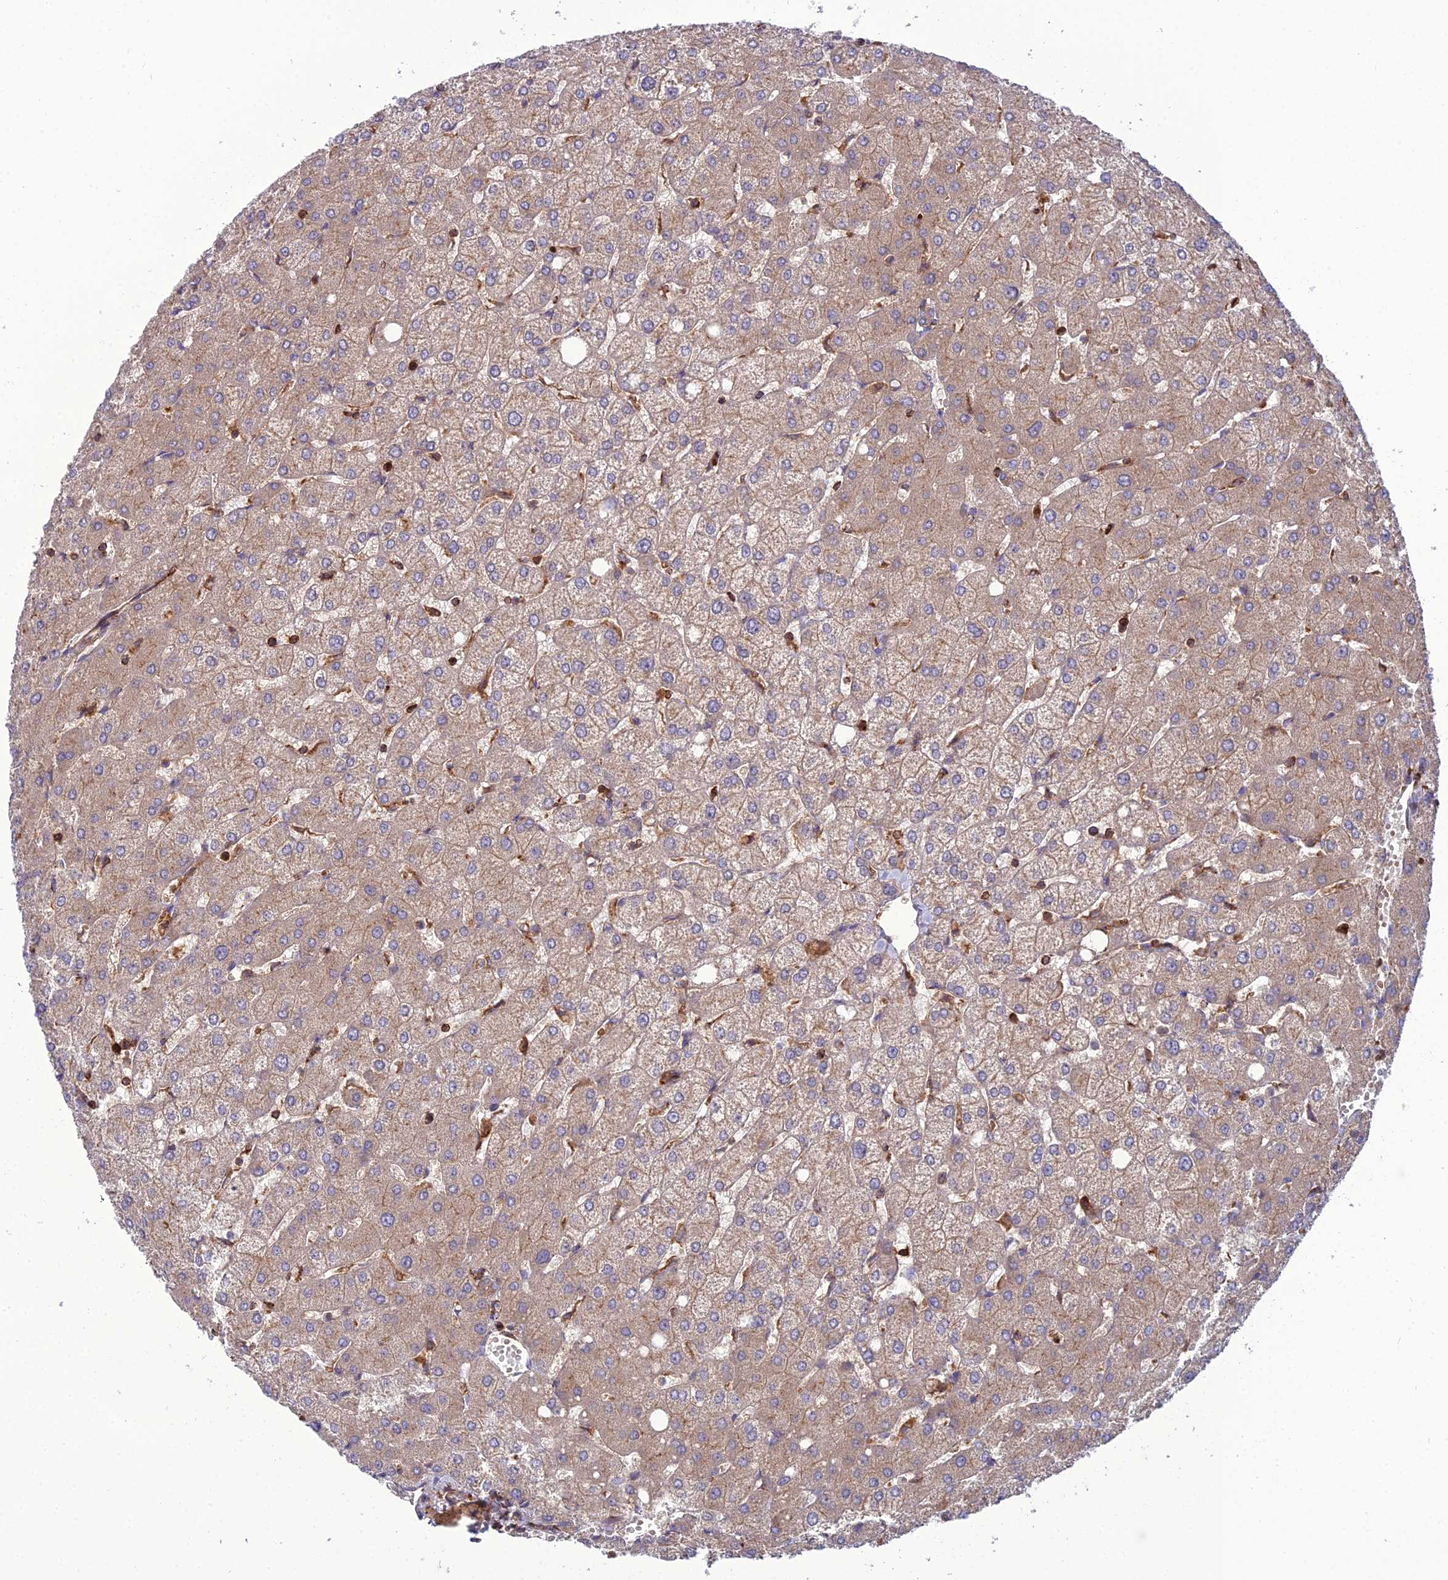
{"staining": {"intensity": "weak", "quantity": ">75%", "location": "cytoplasmic/membranous"}, "tissue": "liver", "cell_type": "Cholangiocytes", "image_type": "normal", "snomed": [{"axis": "morphology", "description": "Normal tissue, NOS"}, {"axis": "topography", "description": "Liver"}], "caption": "Cholangiocytes display weak cytoplasmic/membranous staining in about >75% of cells in unremarkable liver. The staining was performed using DAB, with brown indicating positive protein expression. Nuclei are stained blue with hematoxylin.", "gene": "LNPEP", "patient": {"sex": "female", "age": 54}}